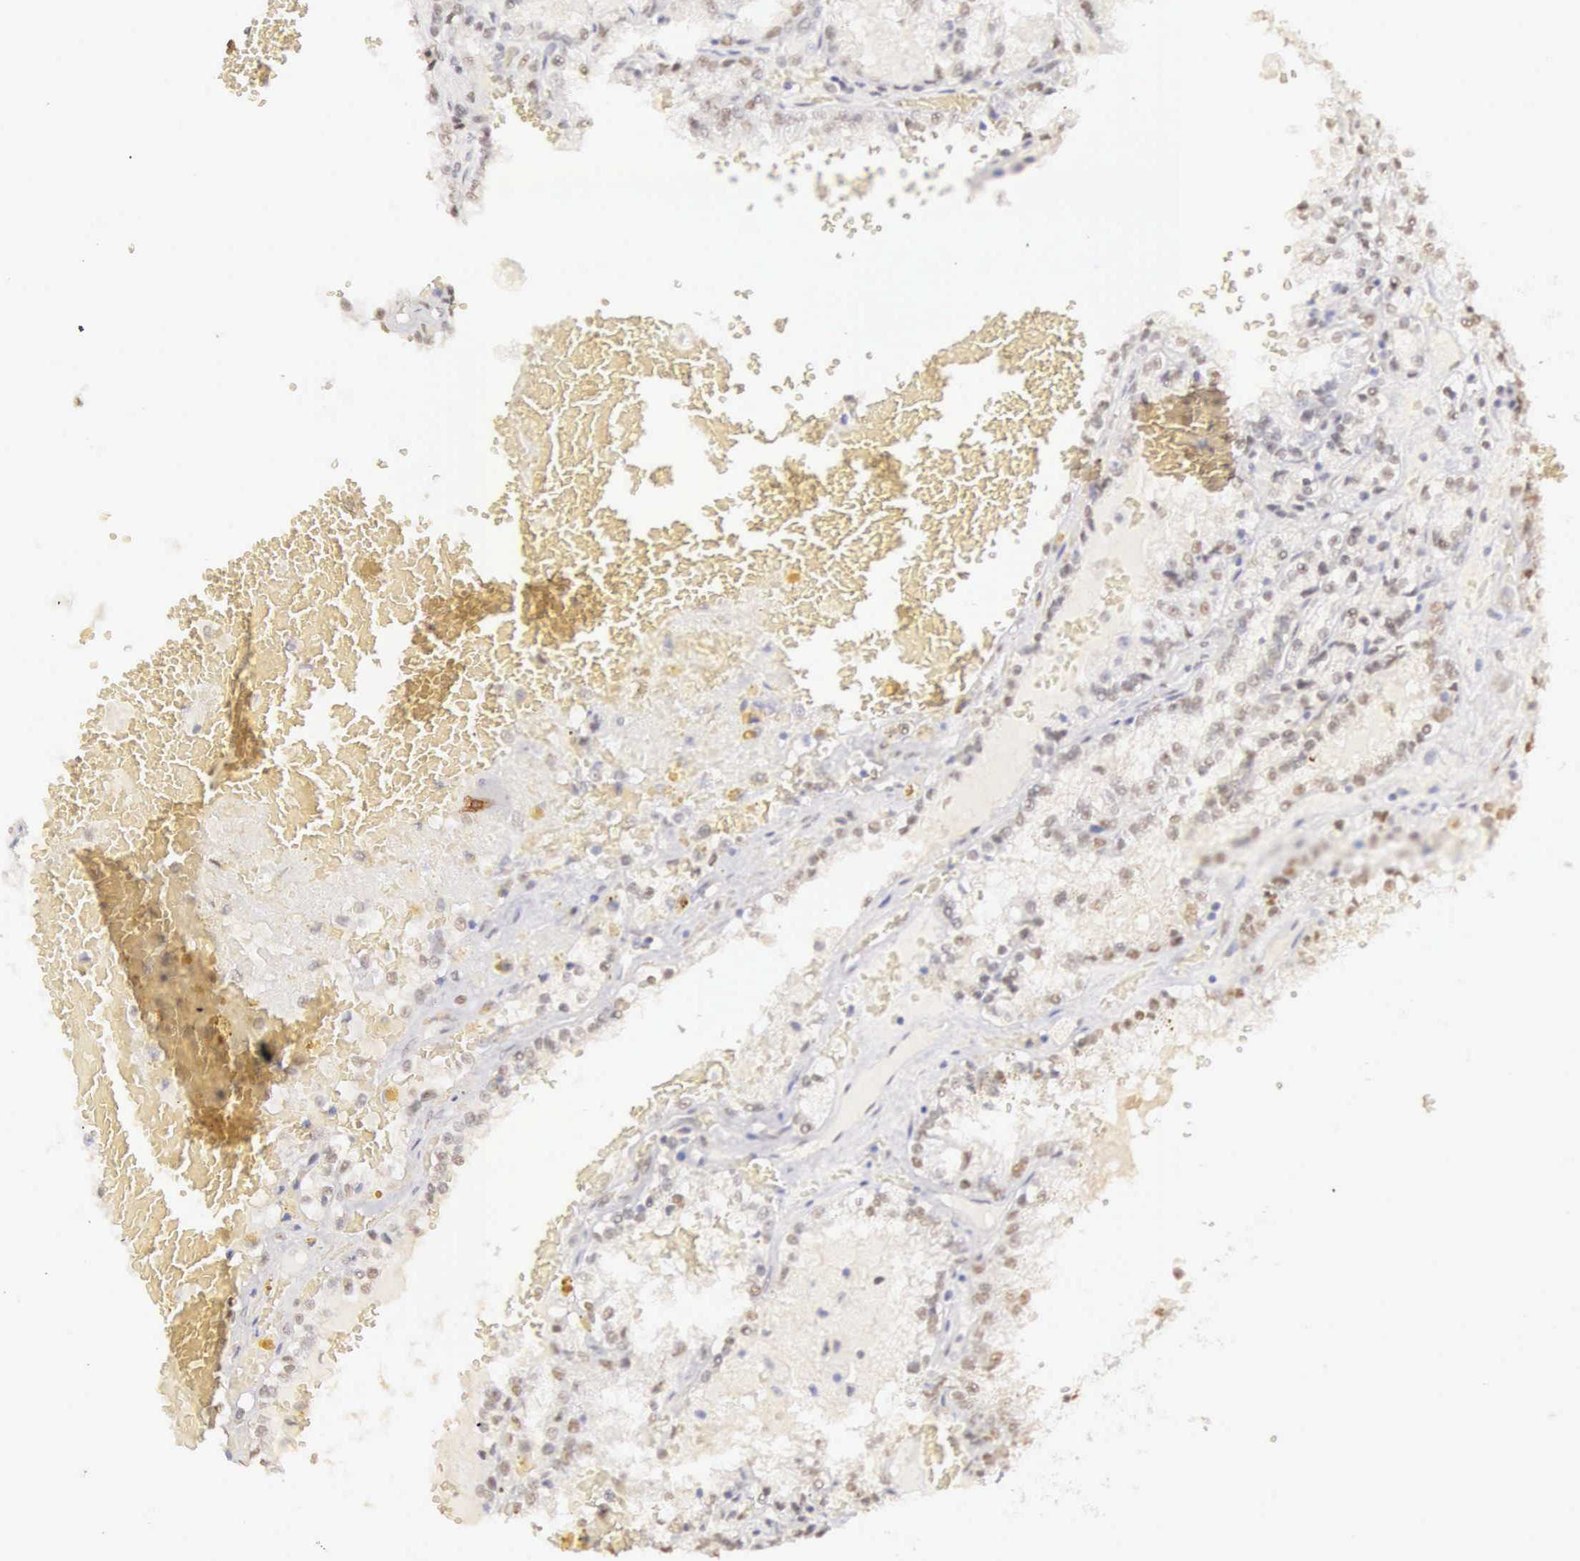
{"staining": {"intensity": "negative", "quantity": "none", "location": "none"}, "tissue": "renal cancer", "cell_type": "Tumor cells", "image_type": "cancer", "snomed": [{"axis": "morphology", "description": "Adenocarcinoma, NOS"}, {"axis": "topography", "description": "Kidney"}], "caption": "Tumor cells are negative for brown protein staining in renal cancer.", "gene": "UBA1", "patient": {"sex": "female", "age": 56}}